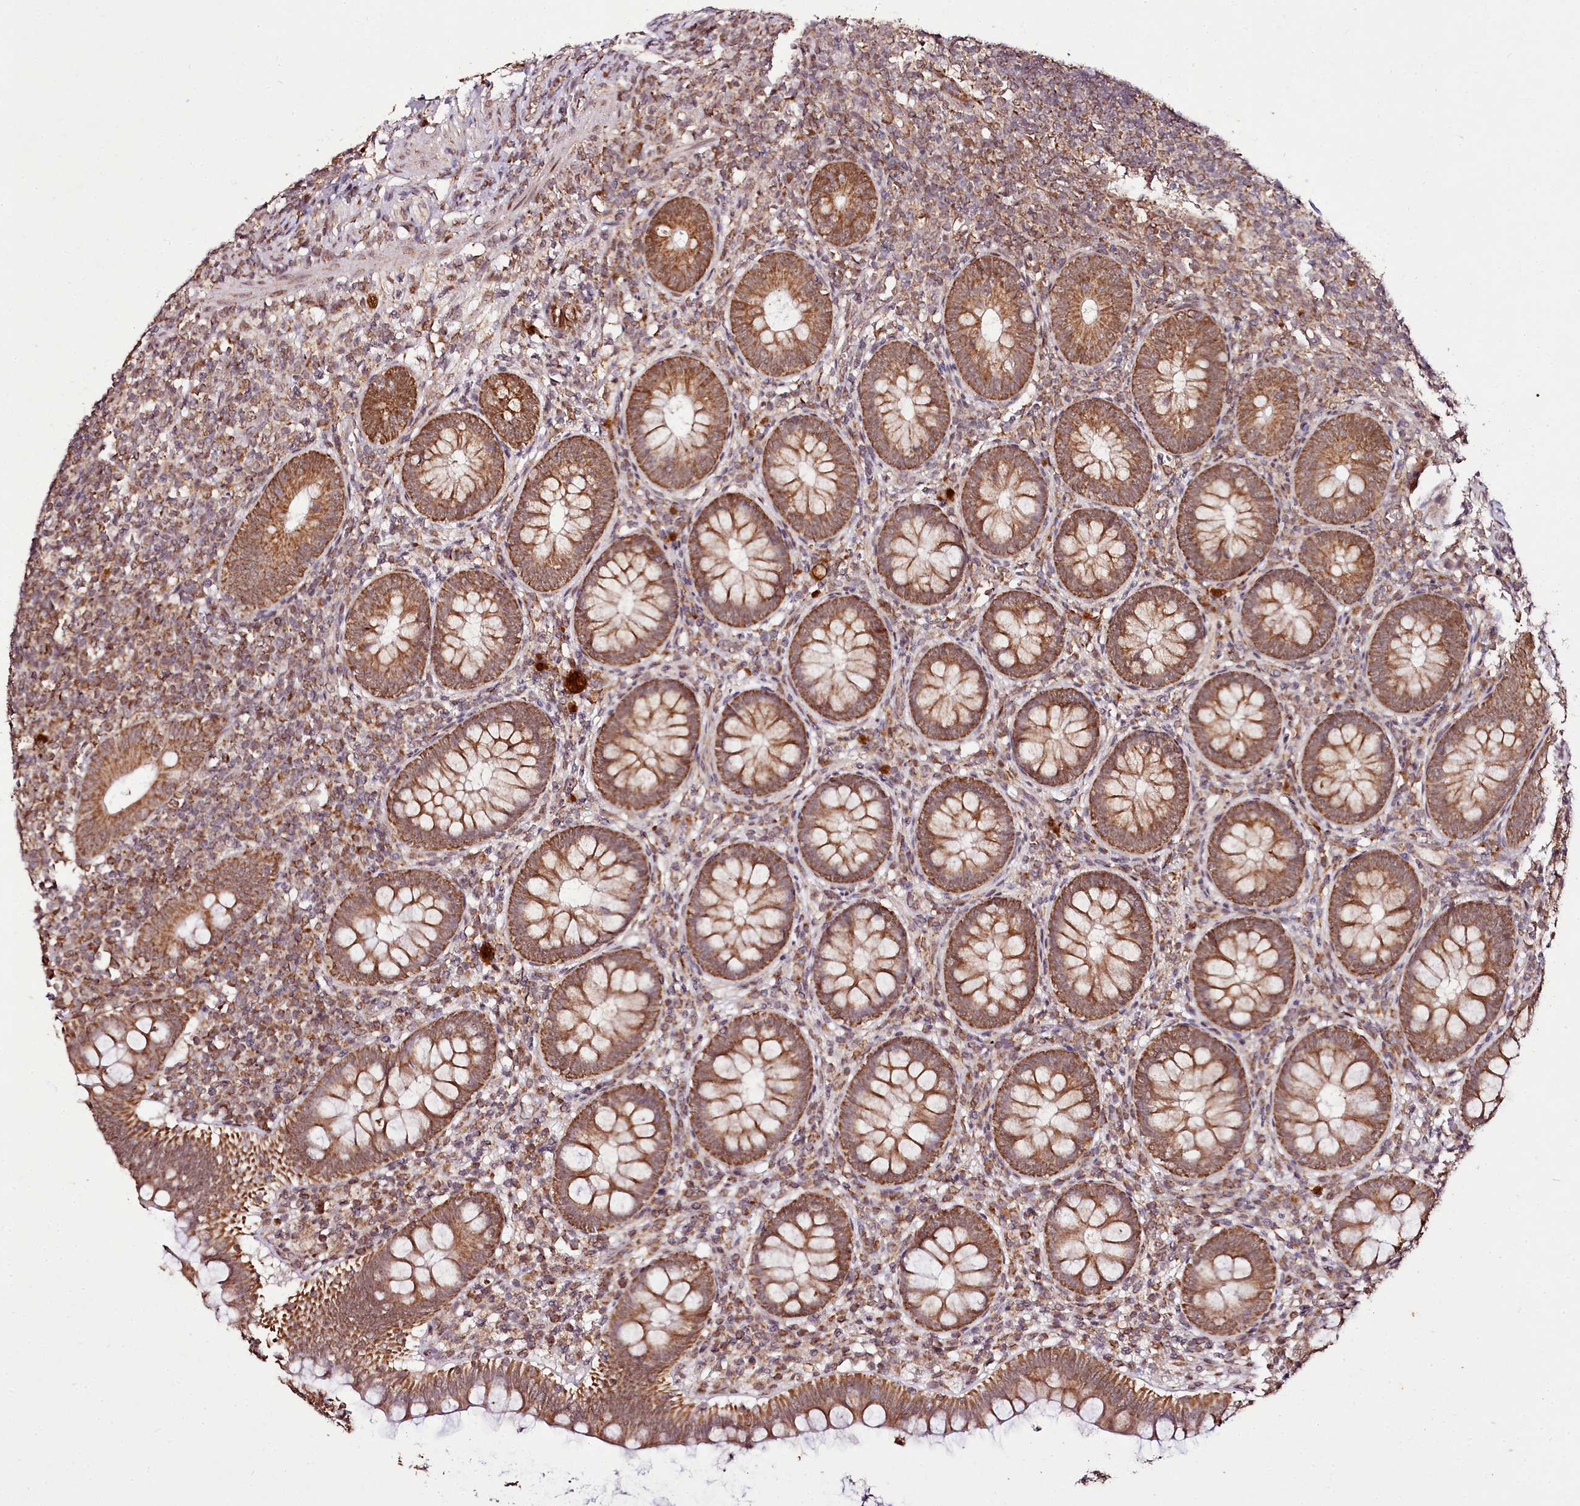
{"staining": {"intensity": "moderate", "quantity": ">75%", "location": "cytoplasmic/membranous"}, "tissue": "appendix", "cell_type": "Glandular cells", "image_type": "normal", "snomed": [{"axis": "morphology", "description": "Normal tissue, NOS"}, {"axis": "topography", "description": "Appendix"}], "caption": "Glandular cells show moderate cytoplasmic/membranous expression in about >75% of cells in unremarkable appendix. The staining was performed using DAB, with brown indicating positive protein expression. Nuclei are stained blue with hematoxylin.", "gene": "EDIL3", "patient": {"sex": "male", "age": 14}}